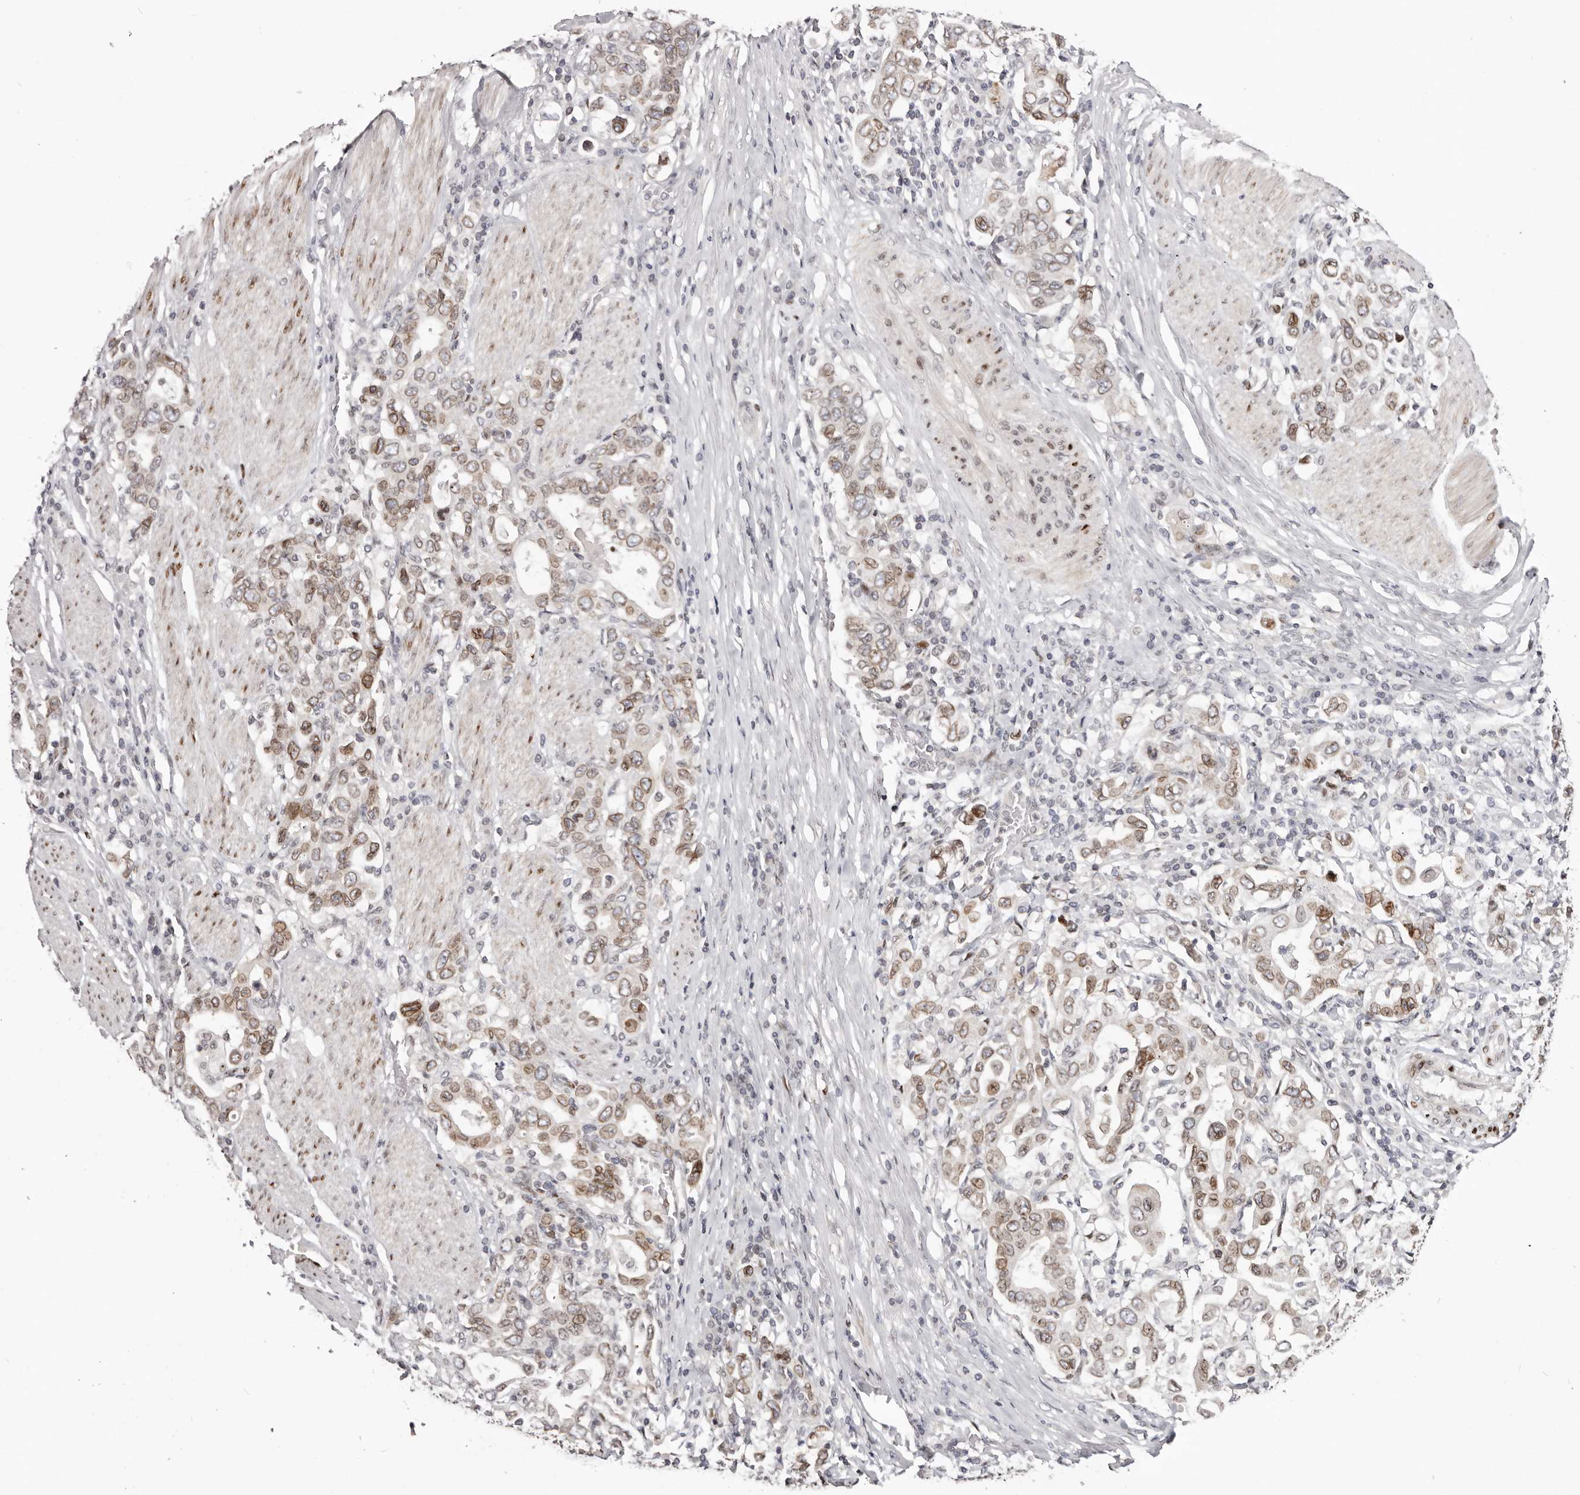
{"staining": {"intensity": "moderate", "quantity": ">75%", "location": "cytoplasmic/membranous,nuclear"}, "tissue": "stomach cancer", "cell_type": "Tumor cells", "image_type": "cancer", "snomed": [{"axis": "morphology", "description": "Adenocarcinoma, NOS"}, {"axis": "topography", "description": "Stomach, upper"}], "caption": "Protein positivity by IHC shows moderate cytoplasmic/membranous and nuclear expression in about >75% of tumor cells in stomach adenocarcinoma. The staining is performed using DAB brown chromogen to label protein expression. The nuclei are counter-stained blue using hematoxylin.", "gene": "NUP153", "patient": {"sex": "male", "age": 62}}